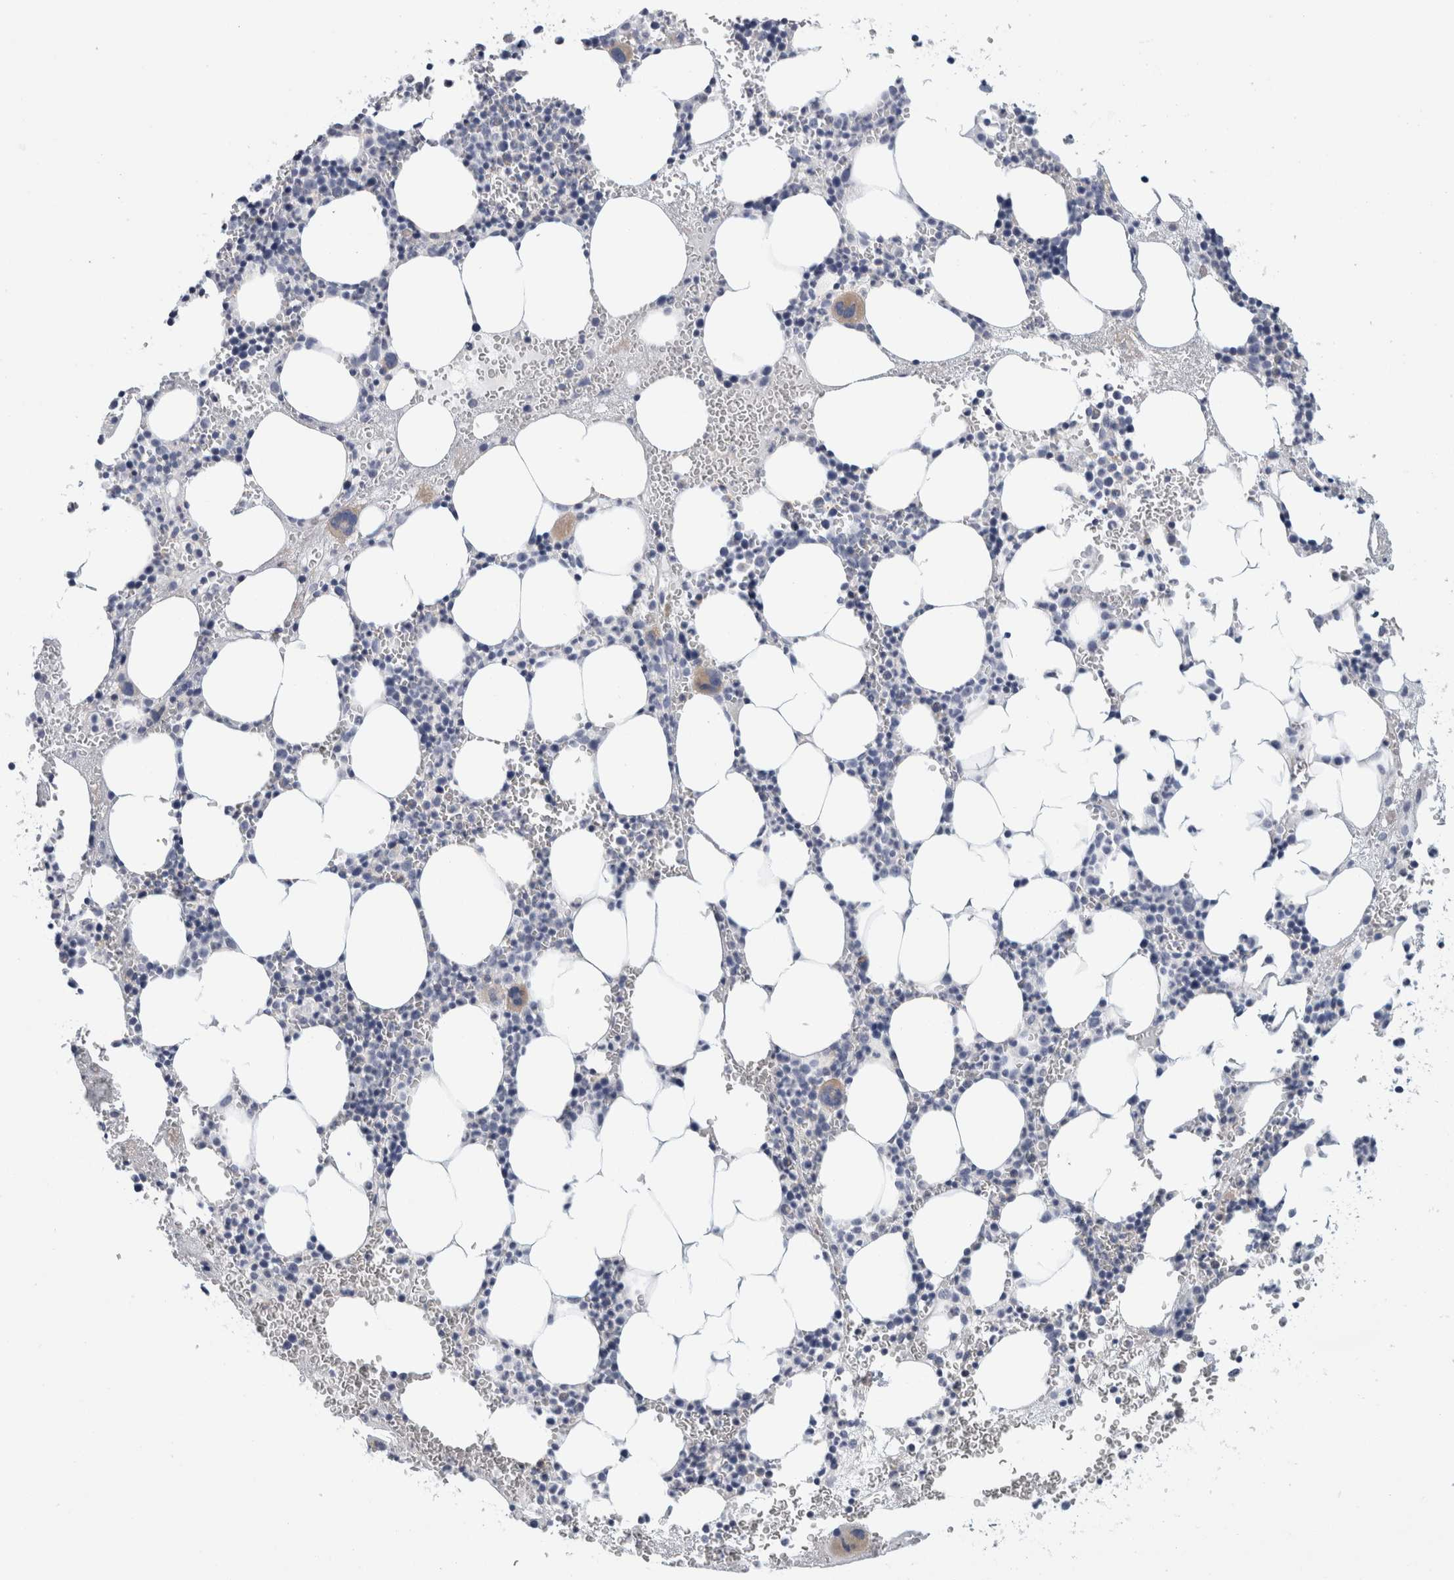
{"staining": {"intensity": "moderate", "quantity": "<25%", "location": "cytoplasmic/membranous"}, "tissue": "bone marrow", "cell_type": "Hematopoietic cells", "image_type": "normal", "snomed": [{"axis": "morphology", "description": "Normal tissue, NOS"}, {"axis": "morphology", "description": "Inflammation, NOS"}, {"axis": "topography", "description": "Bone marrow"}], "caption": "The immunohistochemical stain highlights moderate cytoplasmic/membranous expression in hematopoietic cells of normal bone marrow. Immunohistochemistry (ihc) stains the protein of interest in brown and the nuclei are stained blue.", "gene": "CD55", "patient": {"sex": "female", "age": 67}}